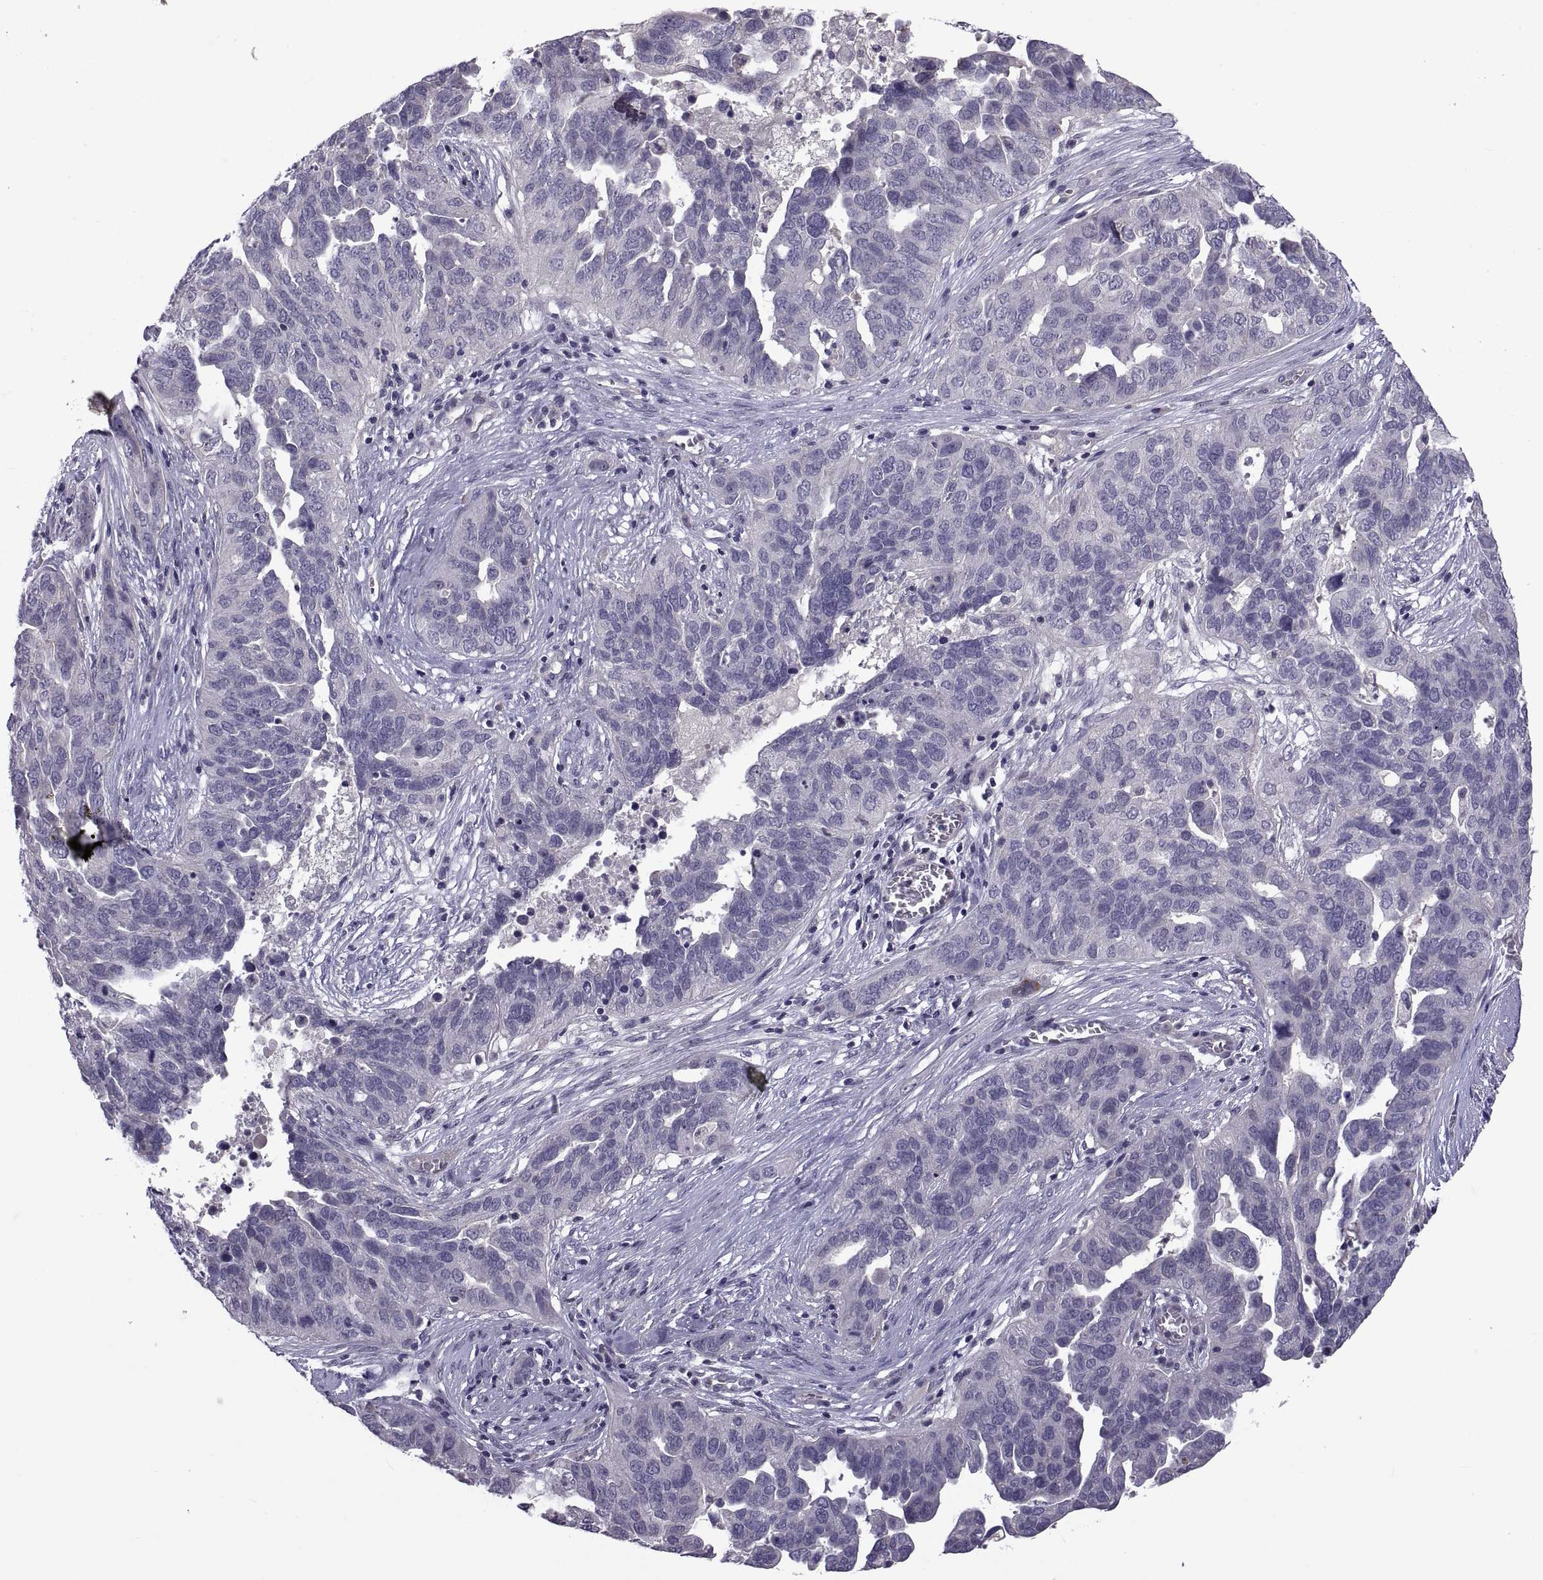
{"staining": {"intensity": "negative", "quantity": "none", "location": "none"}, "tissue": "ovarian cancer", "cell_type": "Tumor cells", "image_type": "cancer", "snomed": [{"axis": "morphology", "description": "Carcinoma, endometroid"}, {"axis": "topography", "description": "Soft tissue"}, {"axis": "topography", "description": "Ovary"}], "caption": "Tumor cells are negative for brown protein staining in ovarian cancer (endometroid carcinoma).", "gene": "NPTX2", "patient": {"sex": "female", "age": 52}}